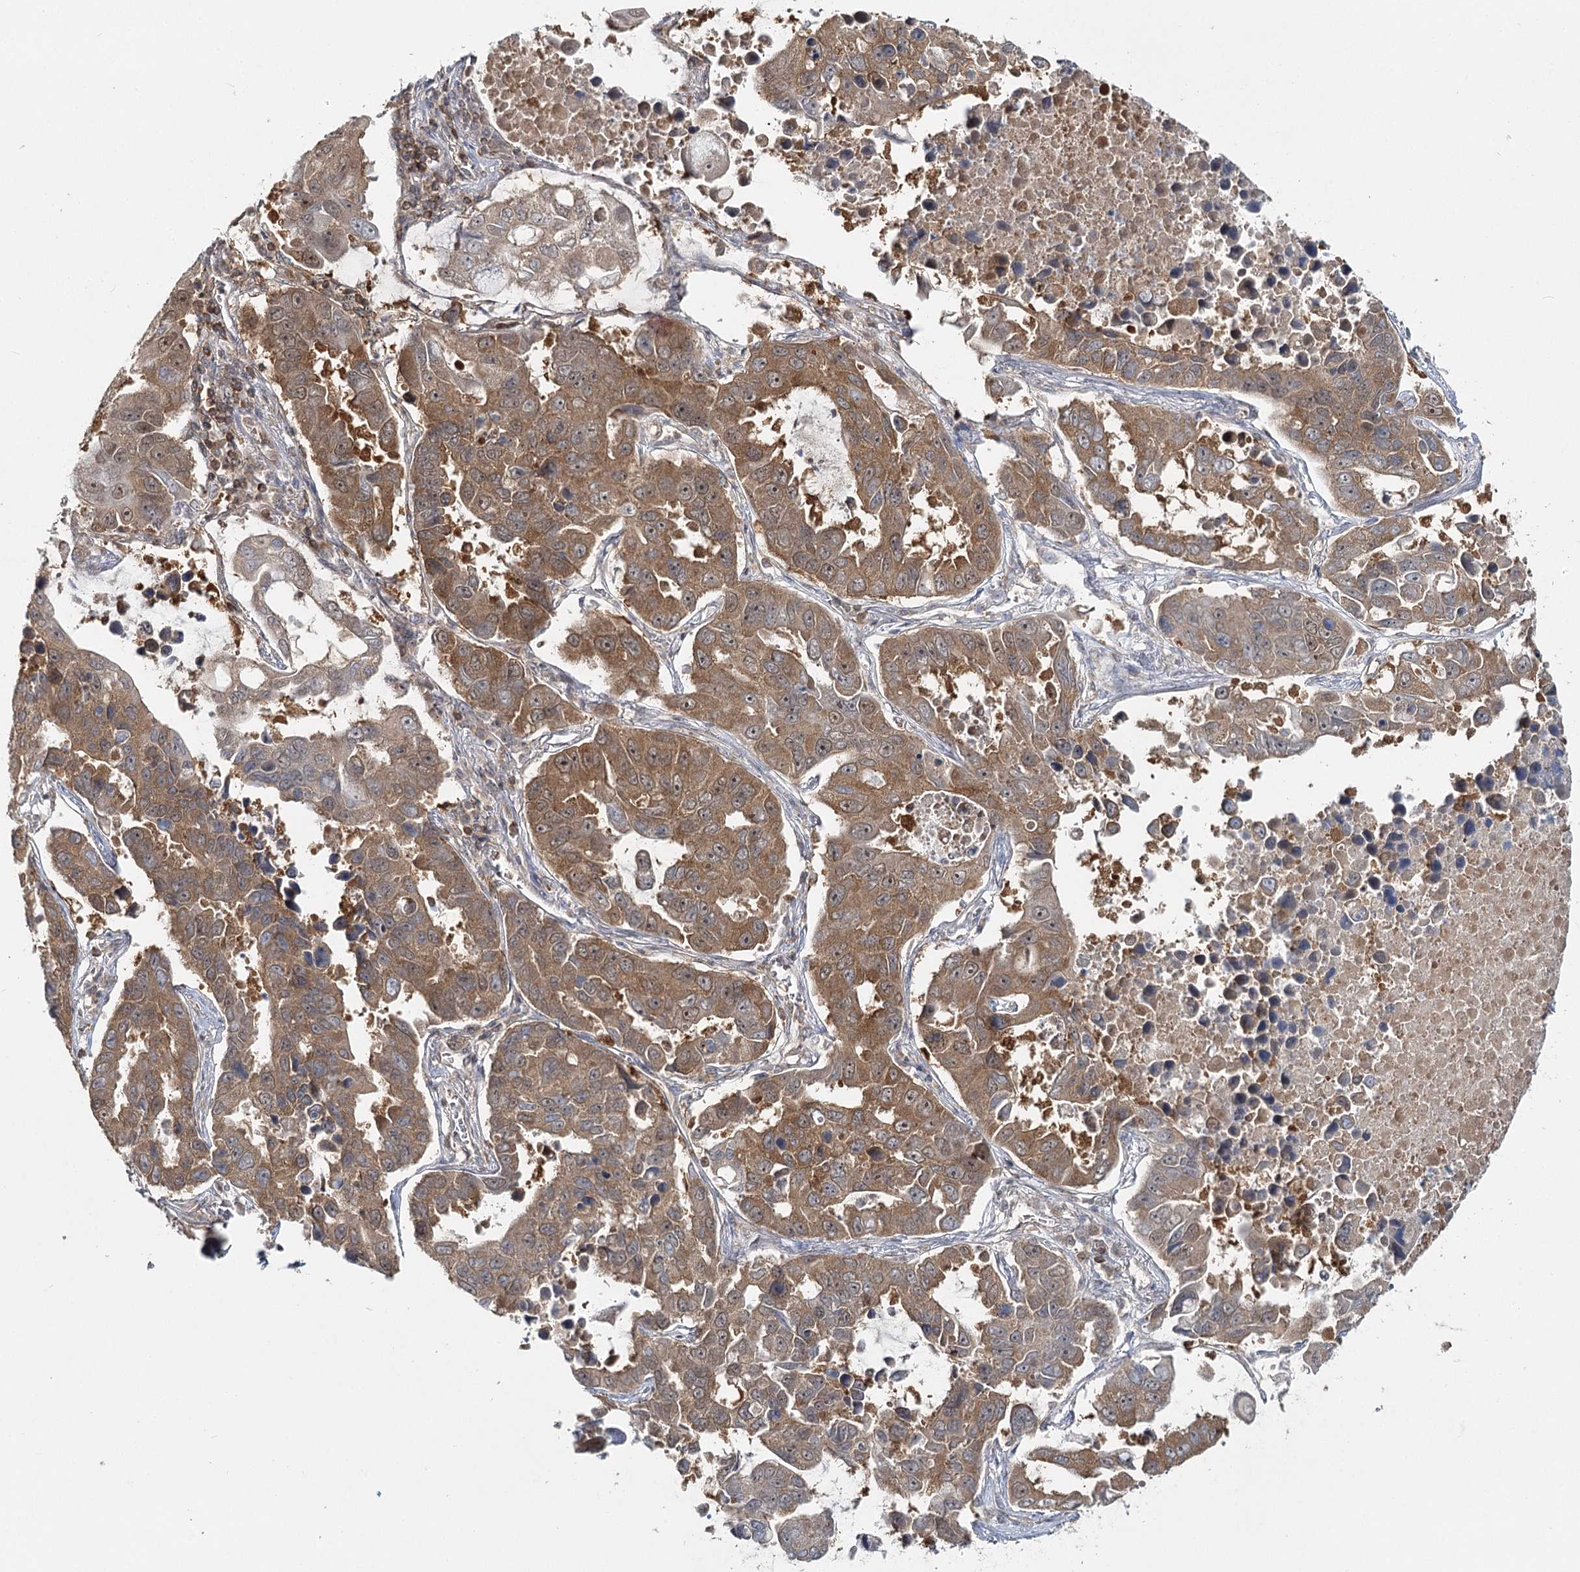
{"staining": {"intensity": "moderate", "quantity": ">75%", "location": "cytoplasmic/membranous"}, "tissue": "lung cancer", "cell_type": "Tumor cells", "image_type": "cancer", "snomed": [{"axis": "morphology", "description": "Adenocarcinoma, NOS"}, {"axis": "topography", "description": "Lung"}], "caption": "Approximately >75% of tumor cells in adenocarcinoma (lung) reveal moderate cytoplasmic/membranous protein staining as visualized by brown immunohistochemical staining.", "gene": "FAM120B", "patient": {"sex": "male", "age": 64}}